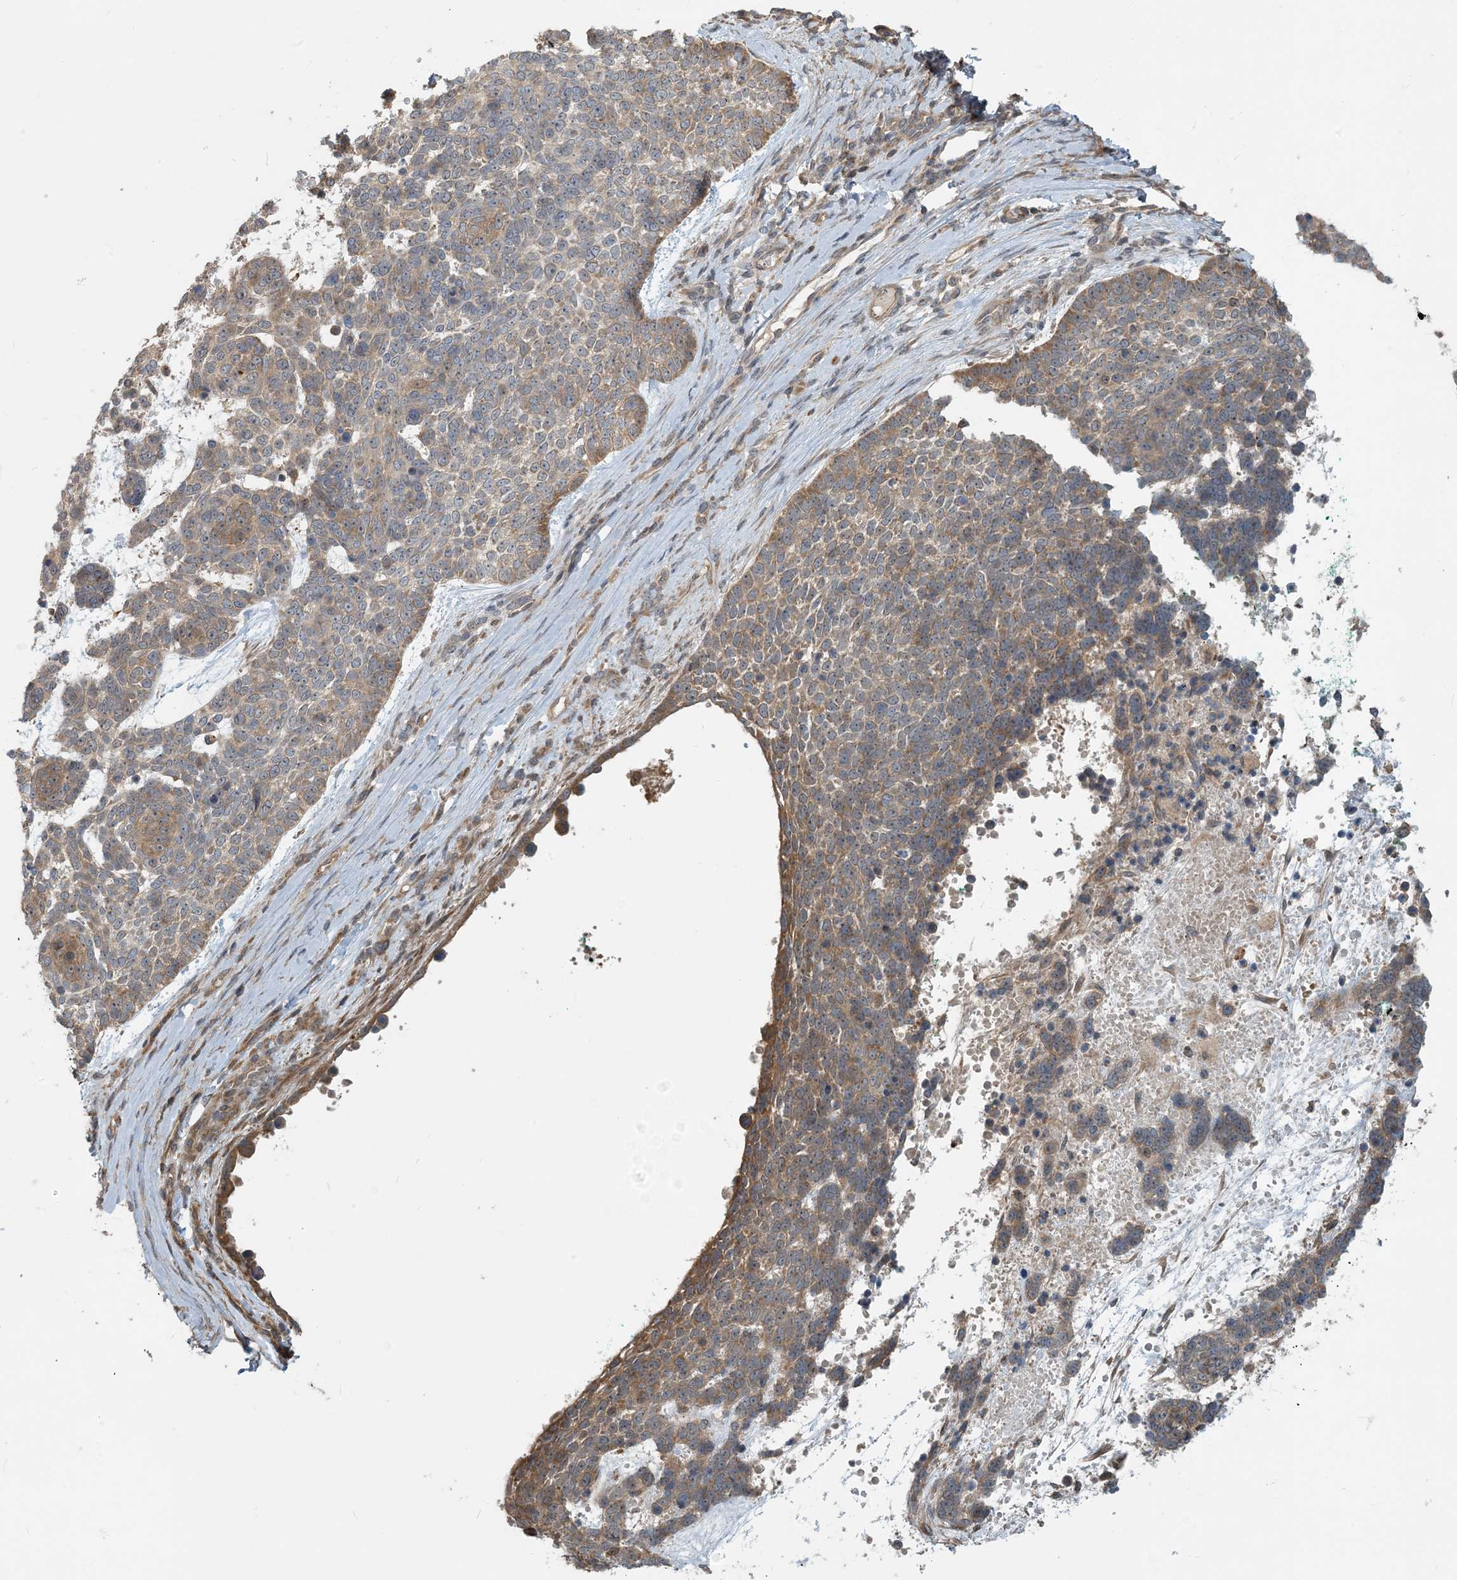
{"staining": {"intensity": "moderate", "quantity": "25%-75%", "location": "cytoplasmic/membranous"}, "tissue": "skin cancer", "cell_type": "Tumor cells", "image_type": "cancer", "snomed": [{"axis": "morphology", "description": "Basal cell carcinoma"}, {"axis": "topography", "description": "Skin"}], "caption": "Tumor cells display moderate cytoplasmic/membranous staining in about 25%-75% of cells in skin cancer (basal cell carcinoma).", "gene": "ZBTB3", "patient": {"sex": "female", "age": 81}}